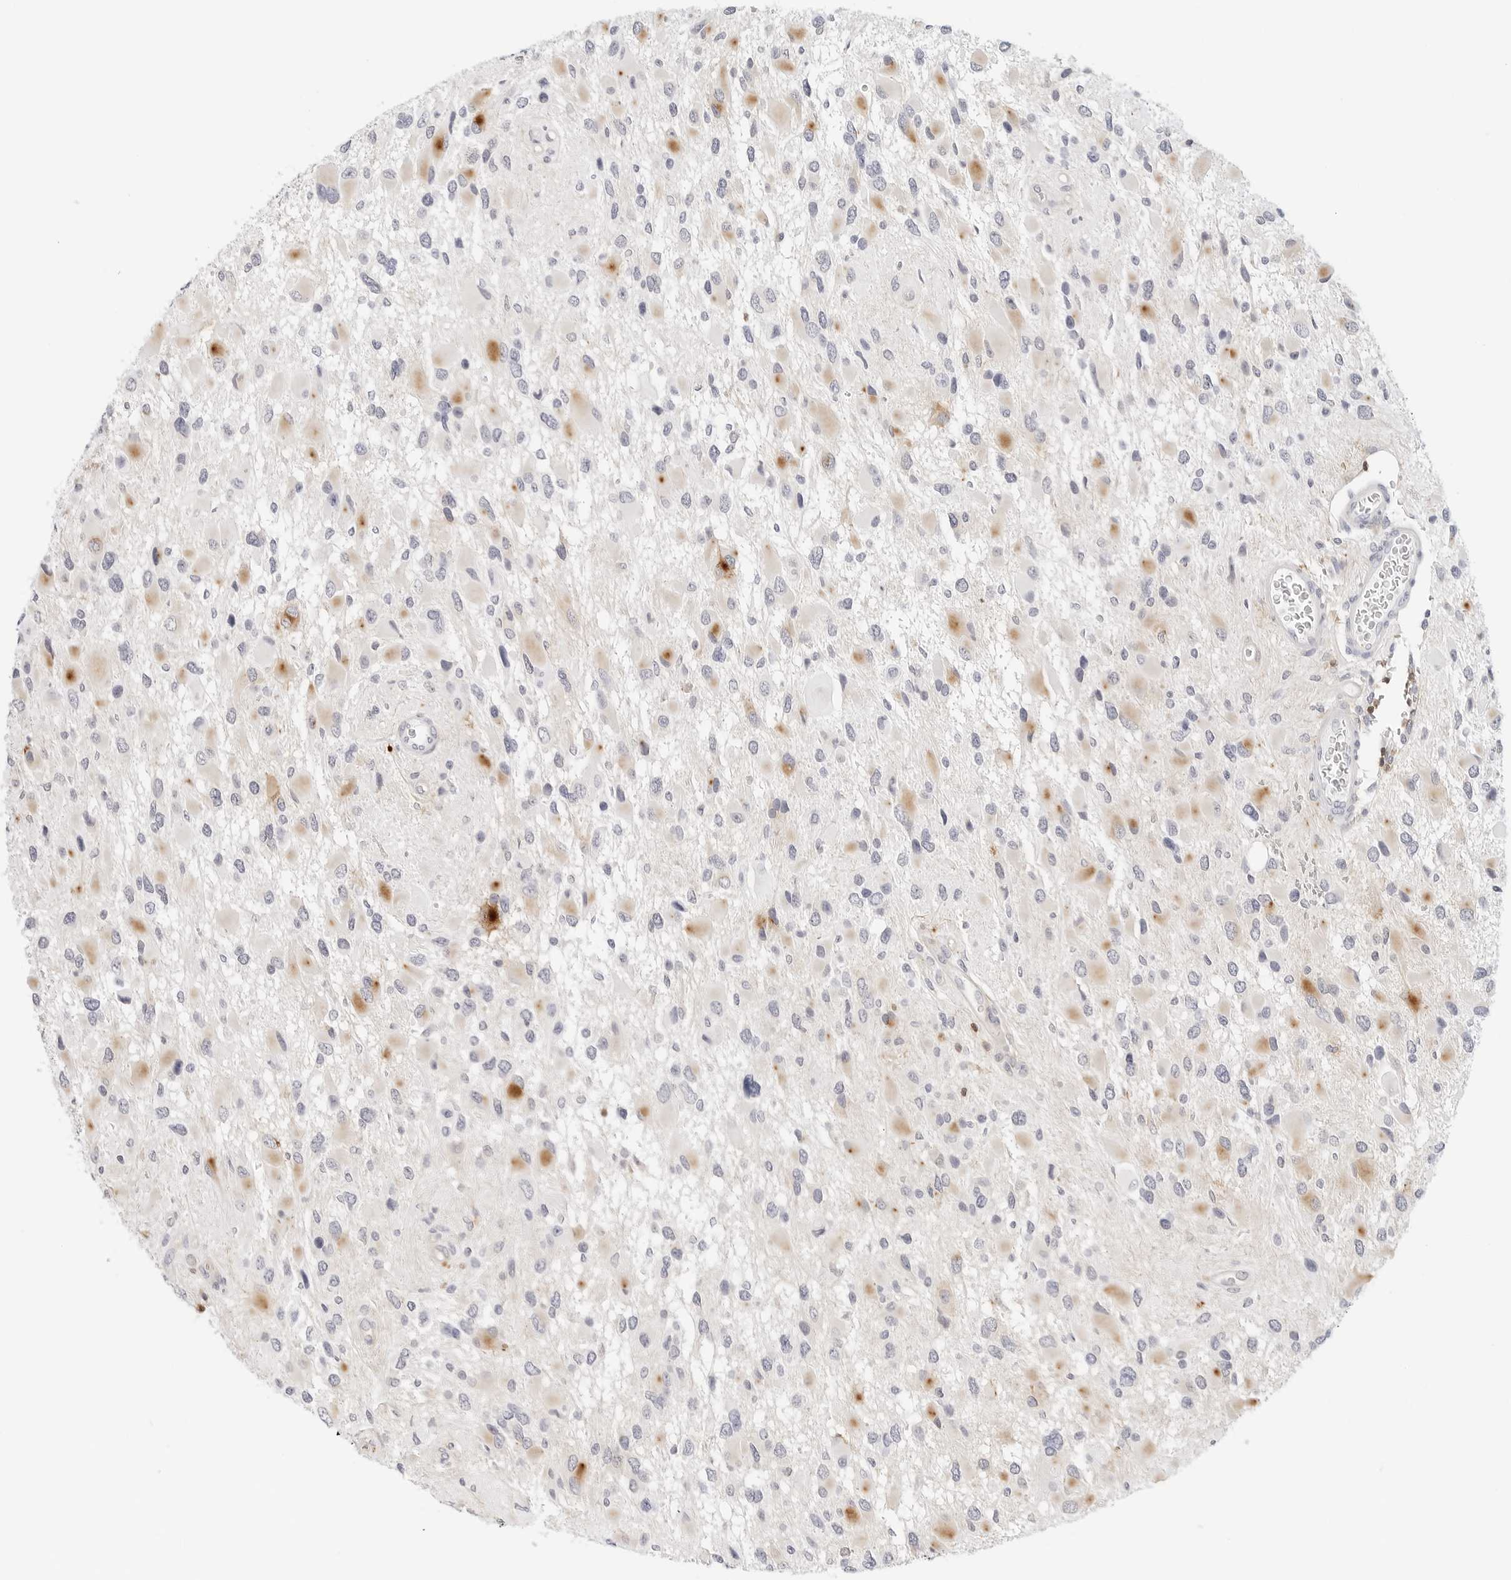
{"staining": {"intensity": "negative", "quantity": "none", "location": "none"}, "tissue": "glioma", "cell_type": "Tumor cells", "image_type": "cancer", "snomed": [{"axis": "morphology", "description": "Glioma, malignant, High grade"}, {"axis": "topography", "description": "Brain"}], "caption": "The micrograph exhibits no significant positivity in tumor cells of glioma.", "gene": "SLC9A3R1", "patient": {"sex": "male", "age": 53}}